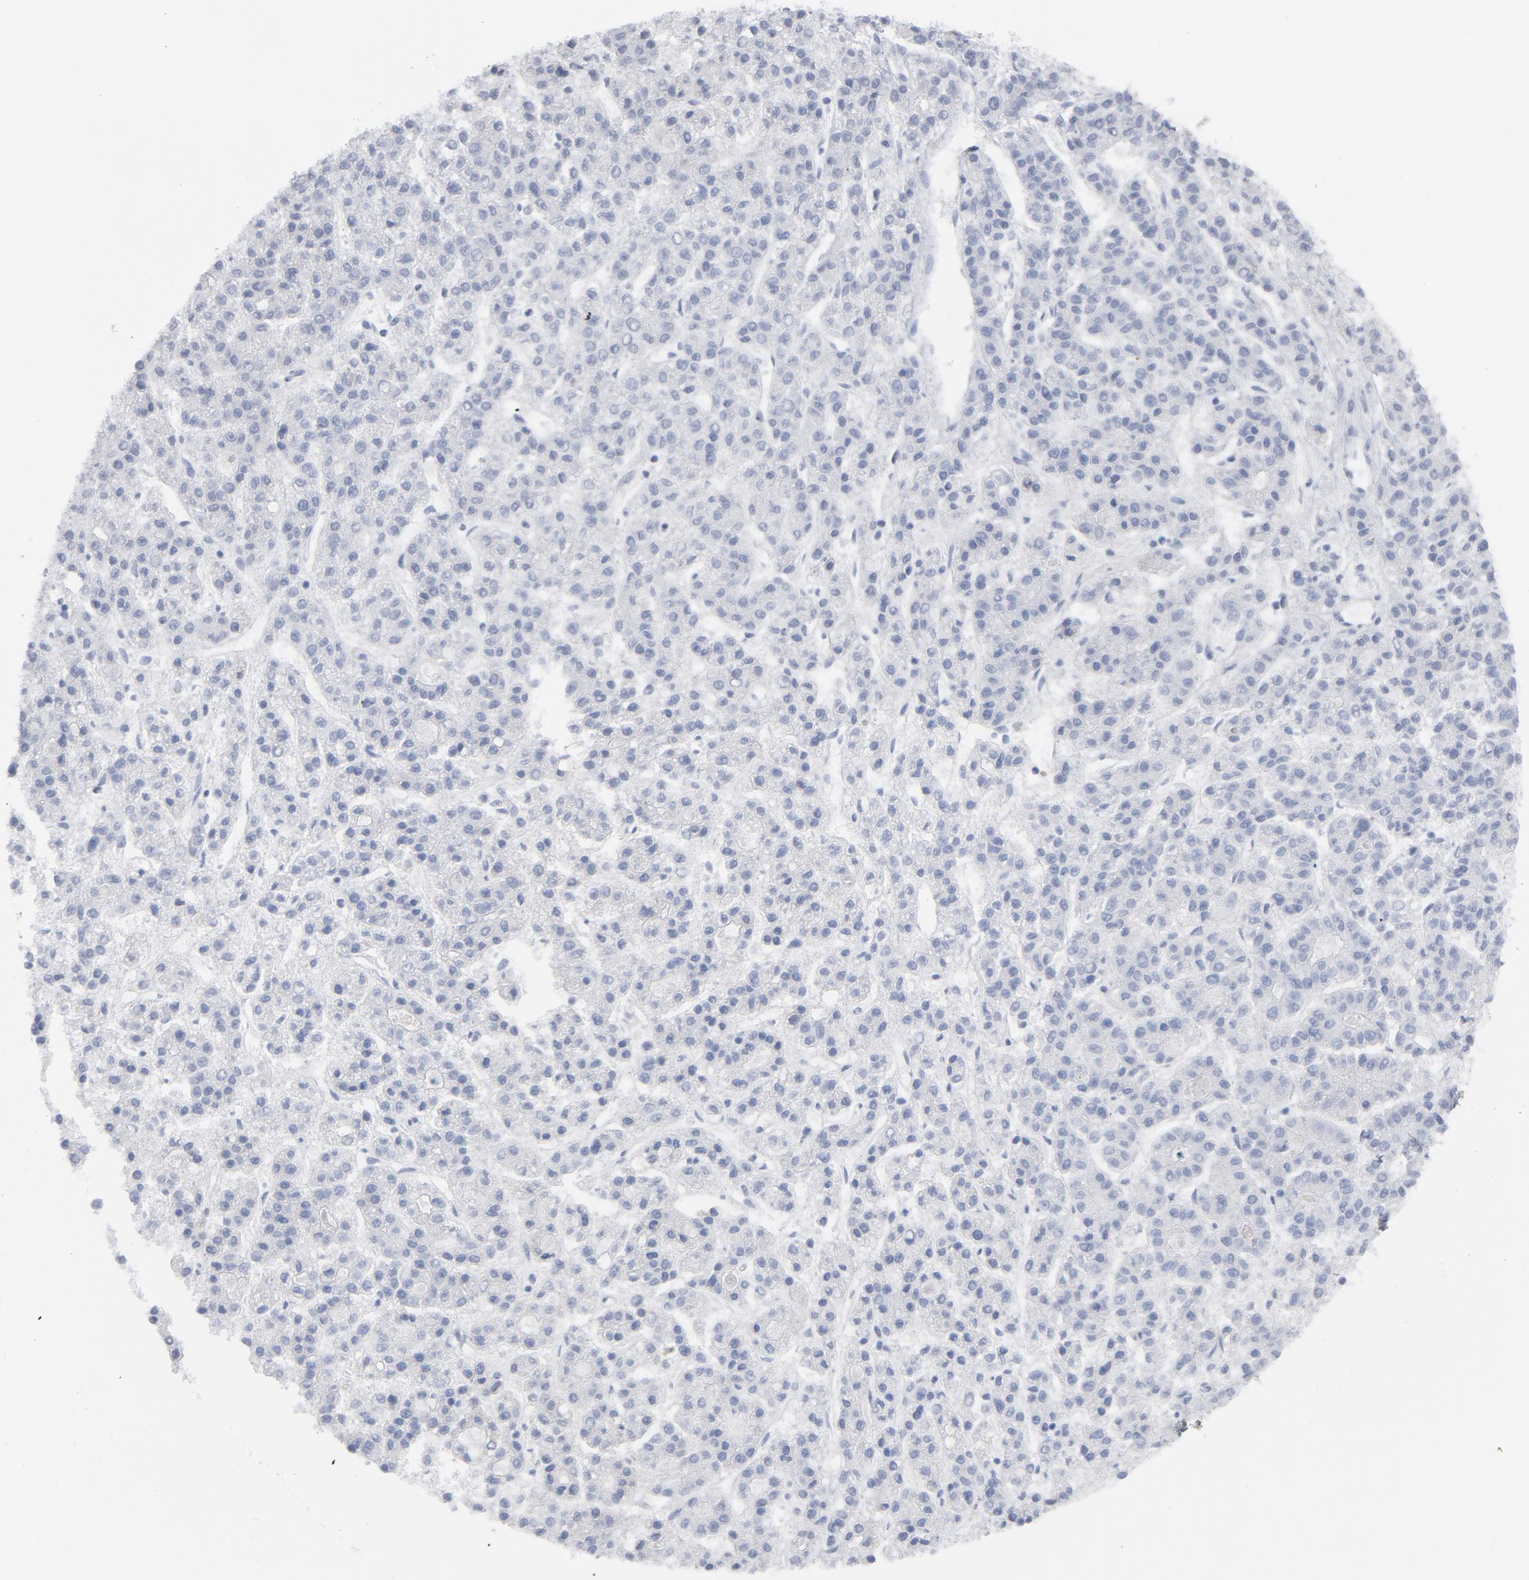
{"staining": {"intensity": "negative", "quantity": "none", "location": "none"}, "tissue": "liver cancer", "cell_type": "Tumor cells", "image_type": "cancer", "snomed": [{"axis": "morphology", "description": "Carcinoma, Hepatocellular, NOS"}, {"axis": "topography", "description": "Liver"}], "caption": "Image shows no protein positivity in tumor cells of liver cancer (hepatocellular carcinoma) tissue.", "gene": "OXA1L", "patient": {"sex": "male", "age": 70}}